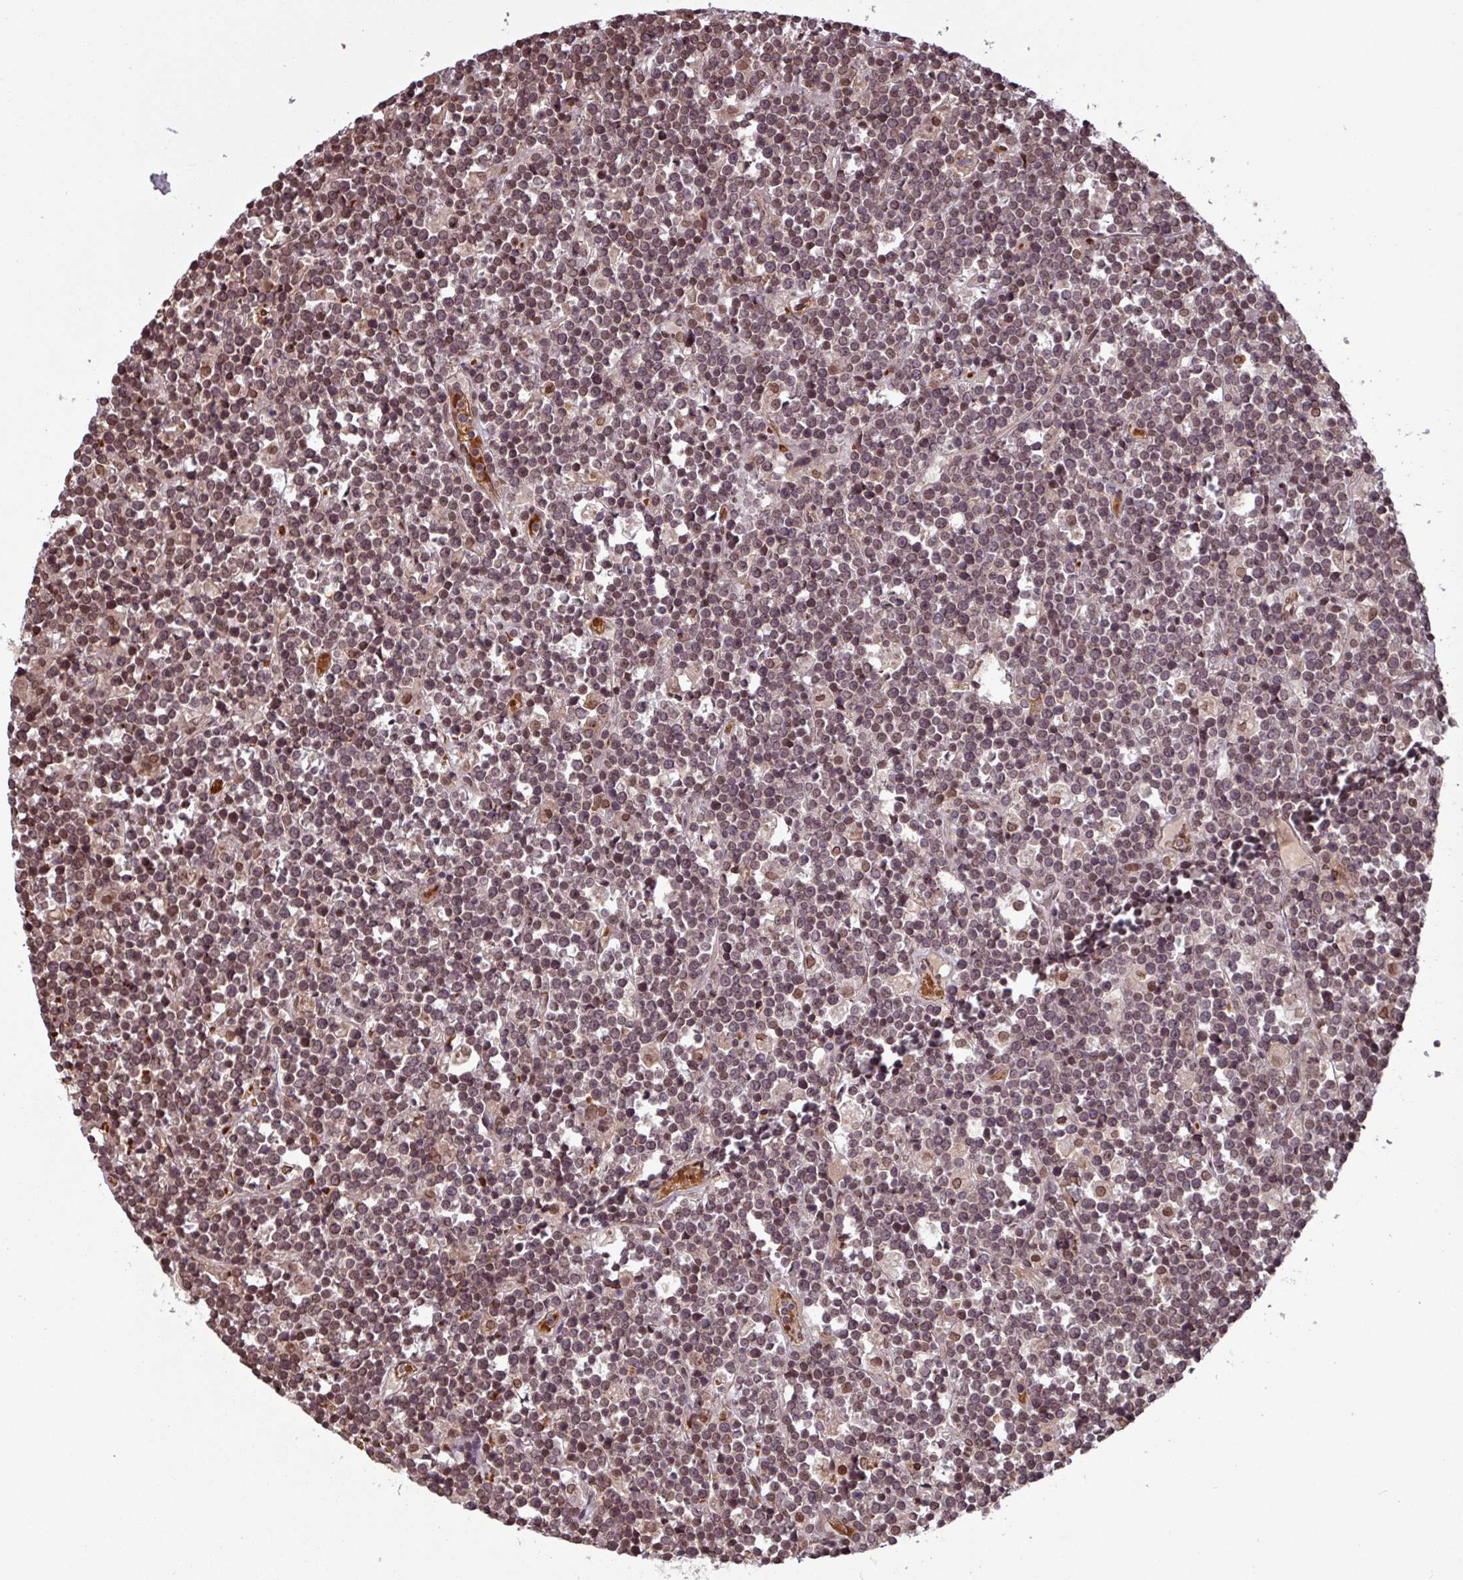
{"staining": {"intensity": "weak", "quantity": ">75%", "location": "nuclear"}, "tissue": "lymphoma", "cell_type": "Tumor cells", "image_type": "cancer", "snomed": [{"axis": "morphology", "description": "Malignant lymphoma, non-Hodgkin's type, High grade"}, {"axis": "topography", "description": "Ovary"}], "caption": "Weak nuclear protein positivity is identified in approximately >75% of tumor cells in lymphoma.", "gene": "RBM4B", "patient": {"sex": "female", "age": 56}}